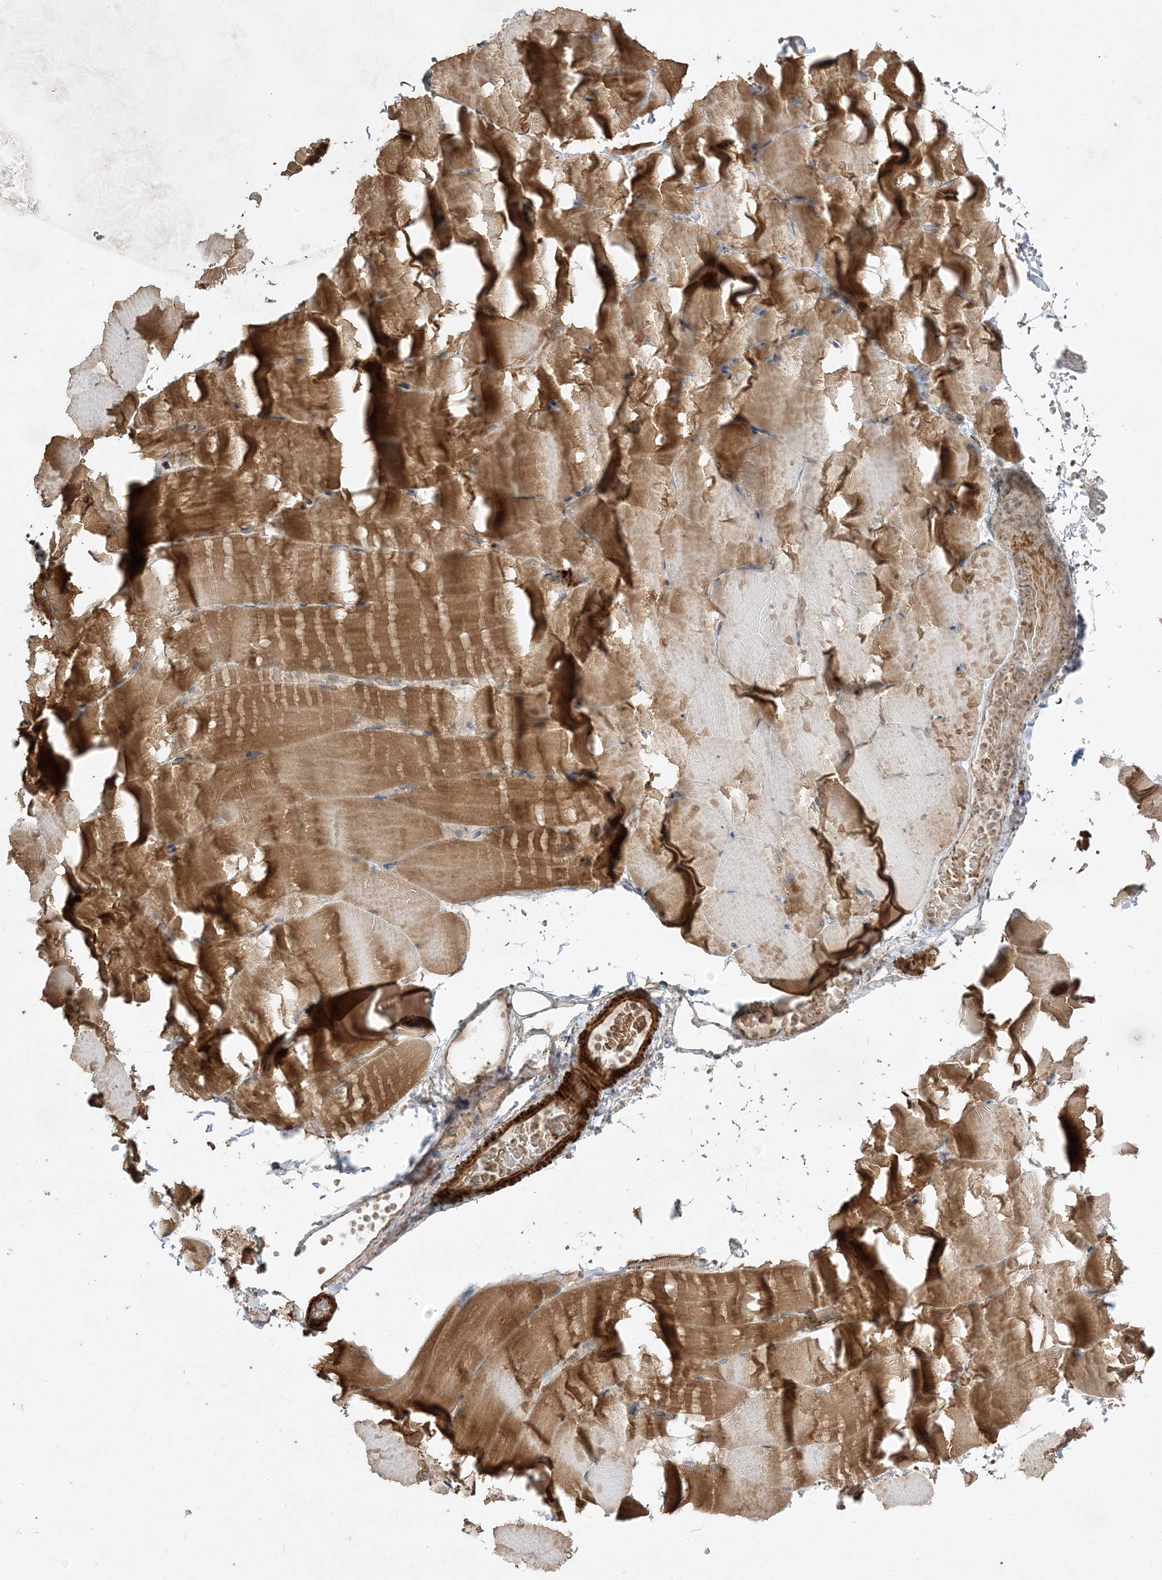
{"staining": {"intensity": "moderate", "quantity": ">75%", "location": "cytoplasmic/membranous"}, "tissue": "skeletal muscle", "cell_type": "Myocytes", "image_type": "normal", "snomed": [{"axis": "morphology", "description": "Normal tissue, NOS"}, {"axis": "topography", "description": "Skeletal muscle"}, {"axis": "topography", "description": "Parathyroid gland"}], "caption": "The photomicrograph exhibits staining of normal skeletal muscle, revealing moderate cytoplasmic/membranous protein expression (brown color) within myocytes.", "gene": "AARS2", "patient": {"sex": "female", "age": 37}}